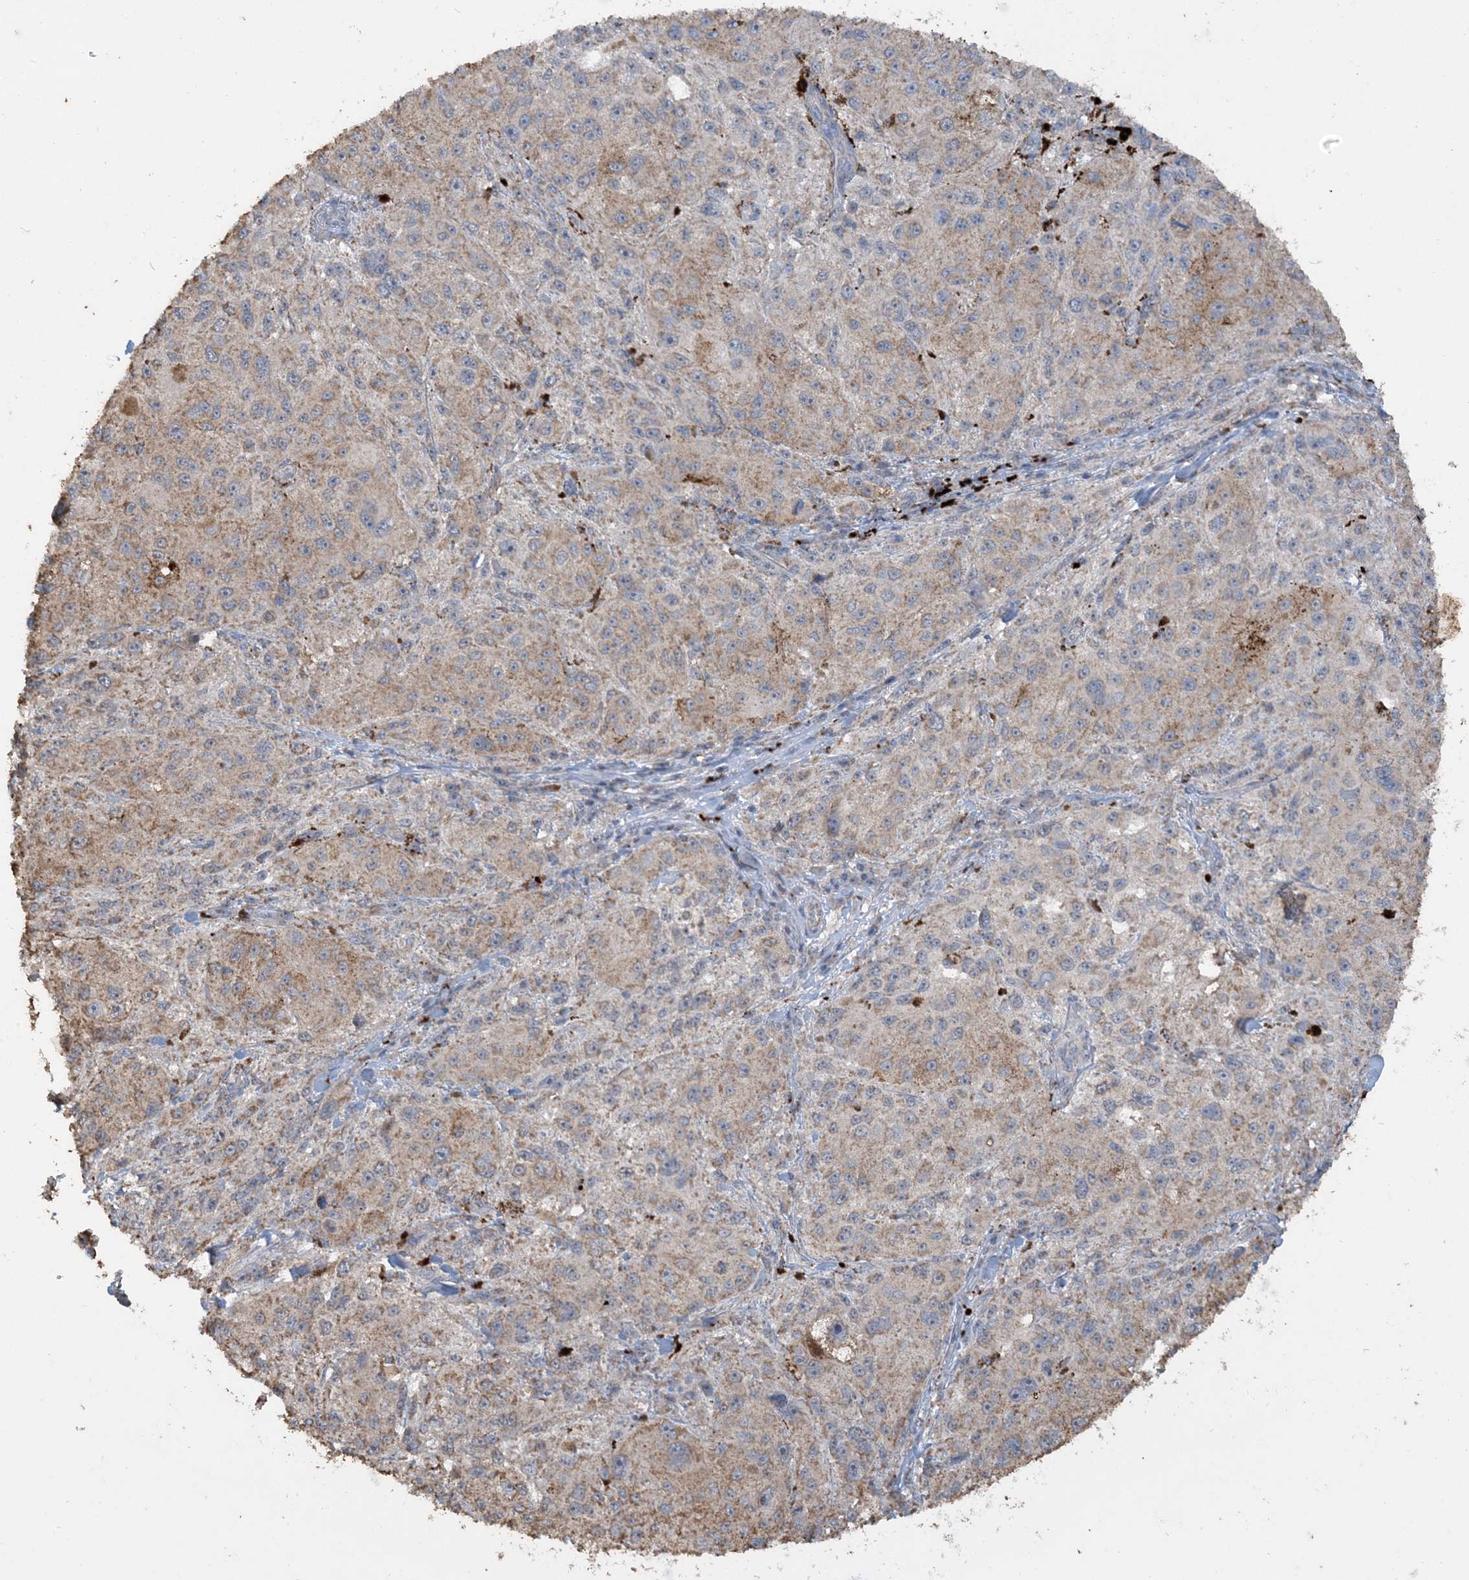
{"staining": {"intensity": "weak", "quantity": ">75%", "location": "cytoplasmic/membranous"}, "tissue": "melanoma", "cell_type": "Tumor cells", "image_type": "cancer", "snomed": [{"axis": "morphology", "description": "Necrosis, NOS"}, {"axis": "morphology", "description": "Malignant melanoma, NOS"}, {"axis": "topography", "description": "Skin"}], "caption": "A high-resolution micrograph shows immunohistochemistry staining of melanoma, which displays weak cytoplasmic/membranous expression in about >75% of tumor cells.", "gene": "SFMBT2", "patient": {"sex": "female", "age": 87}}